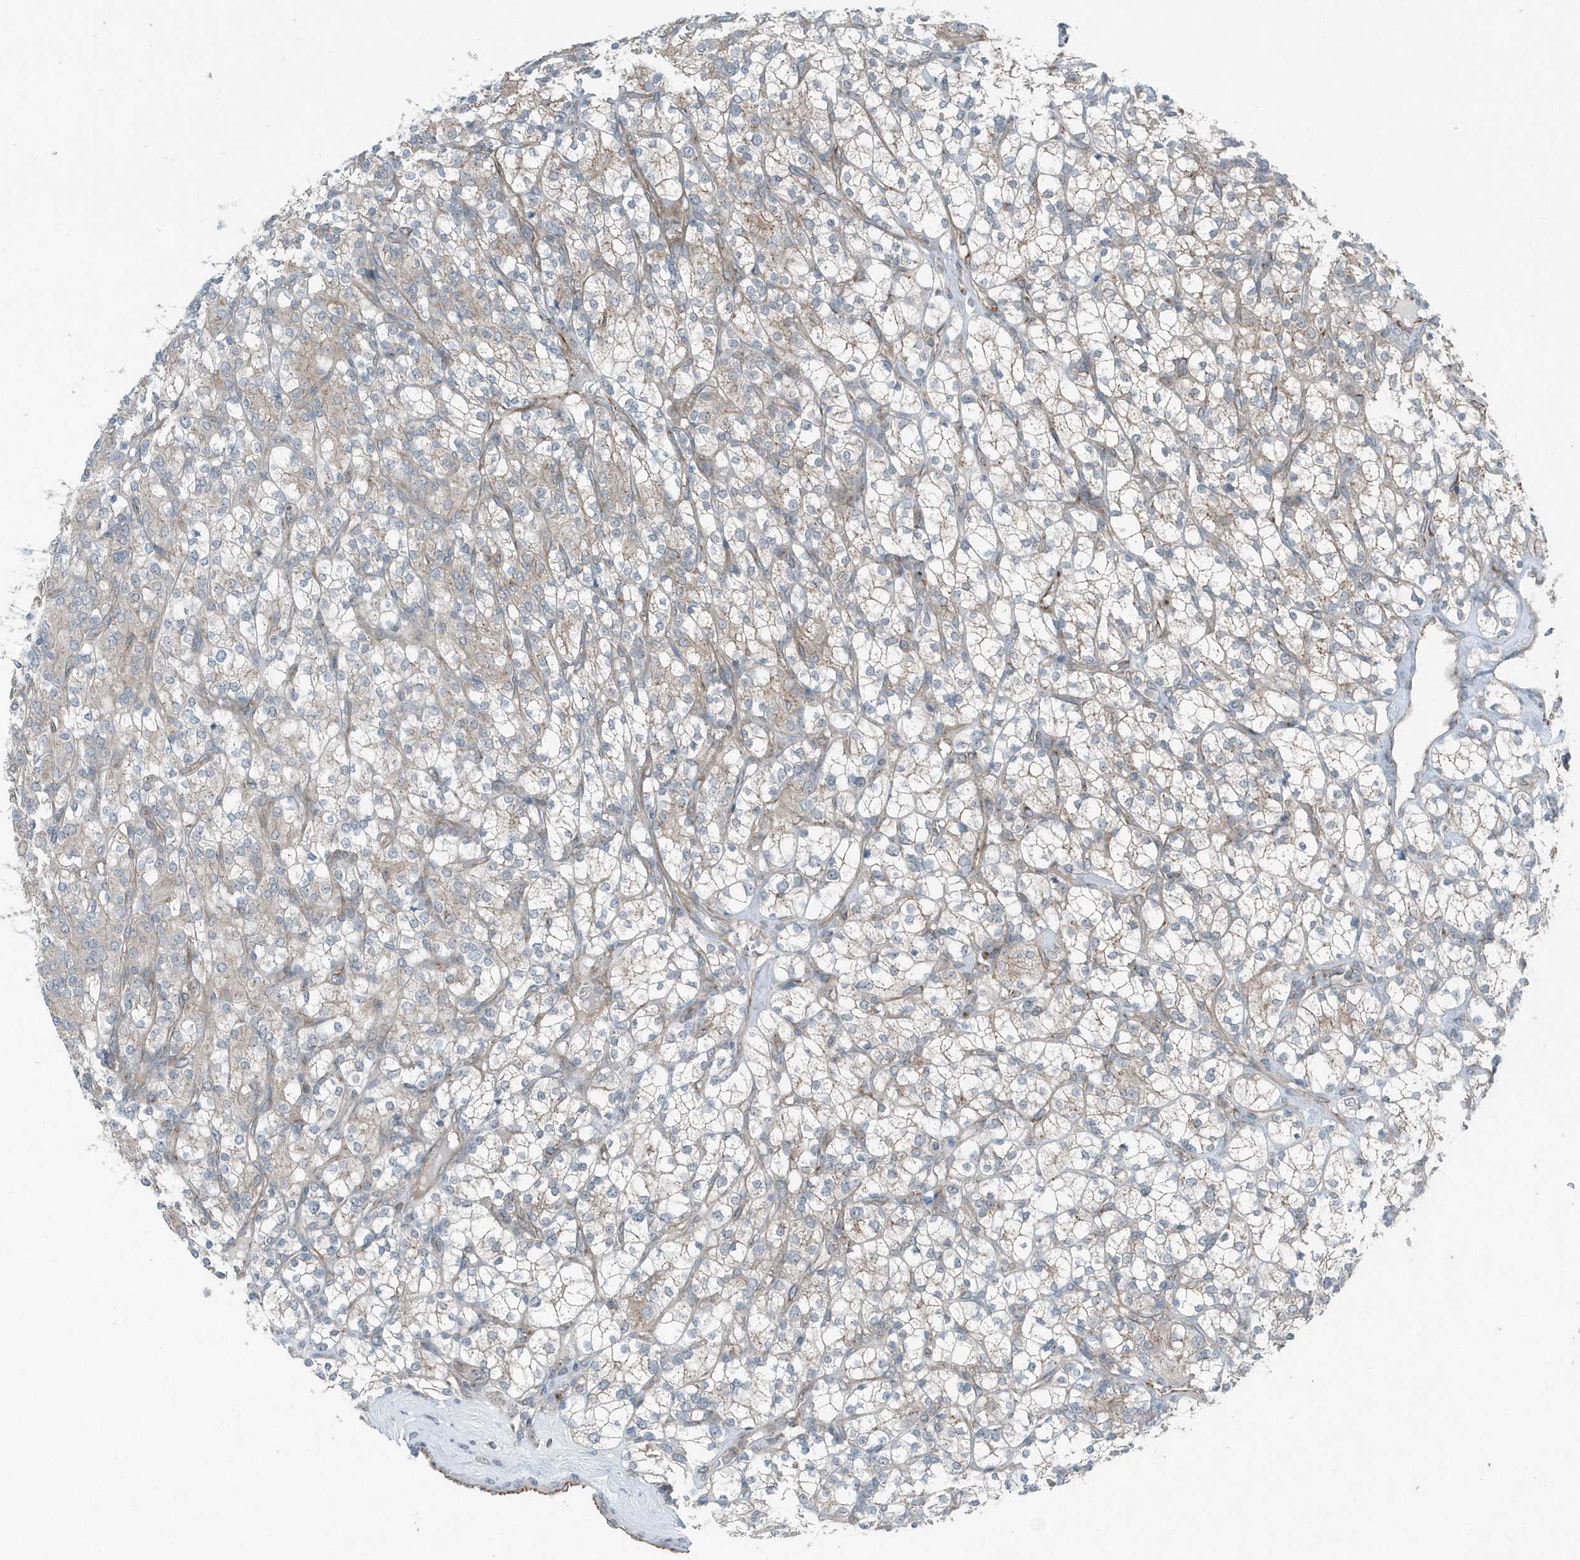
{"staining": {"intensity": "weak", "quantity": "25%-75%", "location": "cytoplasmic/membranous"}, "tissue": "renal cancer", "cell_type": "Tumor cells", "image_type": "cancer", "snomed": [{"axis": "morphology", "description": "Adenocarcinoma, NOS"}, {"axis": "topography", "description": "Kidney"}], "caption": "Protein positivity by immunohistochemistry (IHC) exhibits weak cytoplasmic/membranous positivity in approximately 25%-75% of tumor cells in renal cancer (adenocarcinoma).", "gene": "GCC2", "patient": {"sex": "male", "age": 77}}